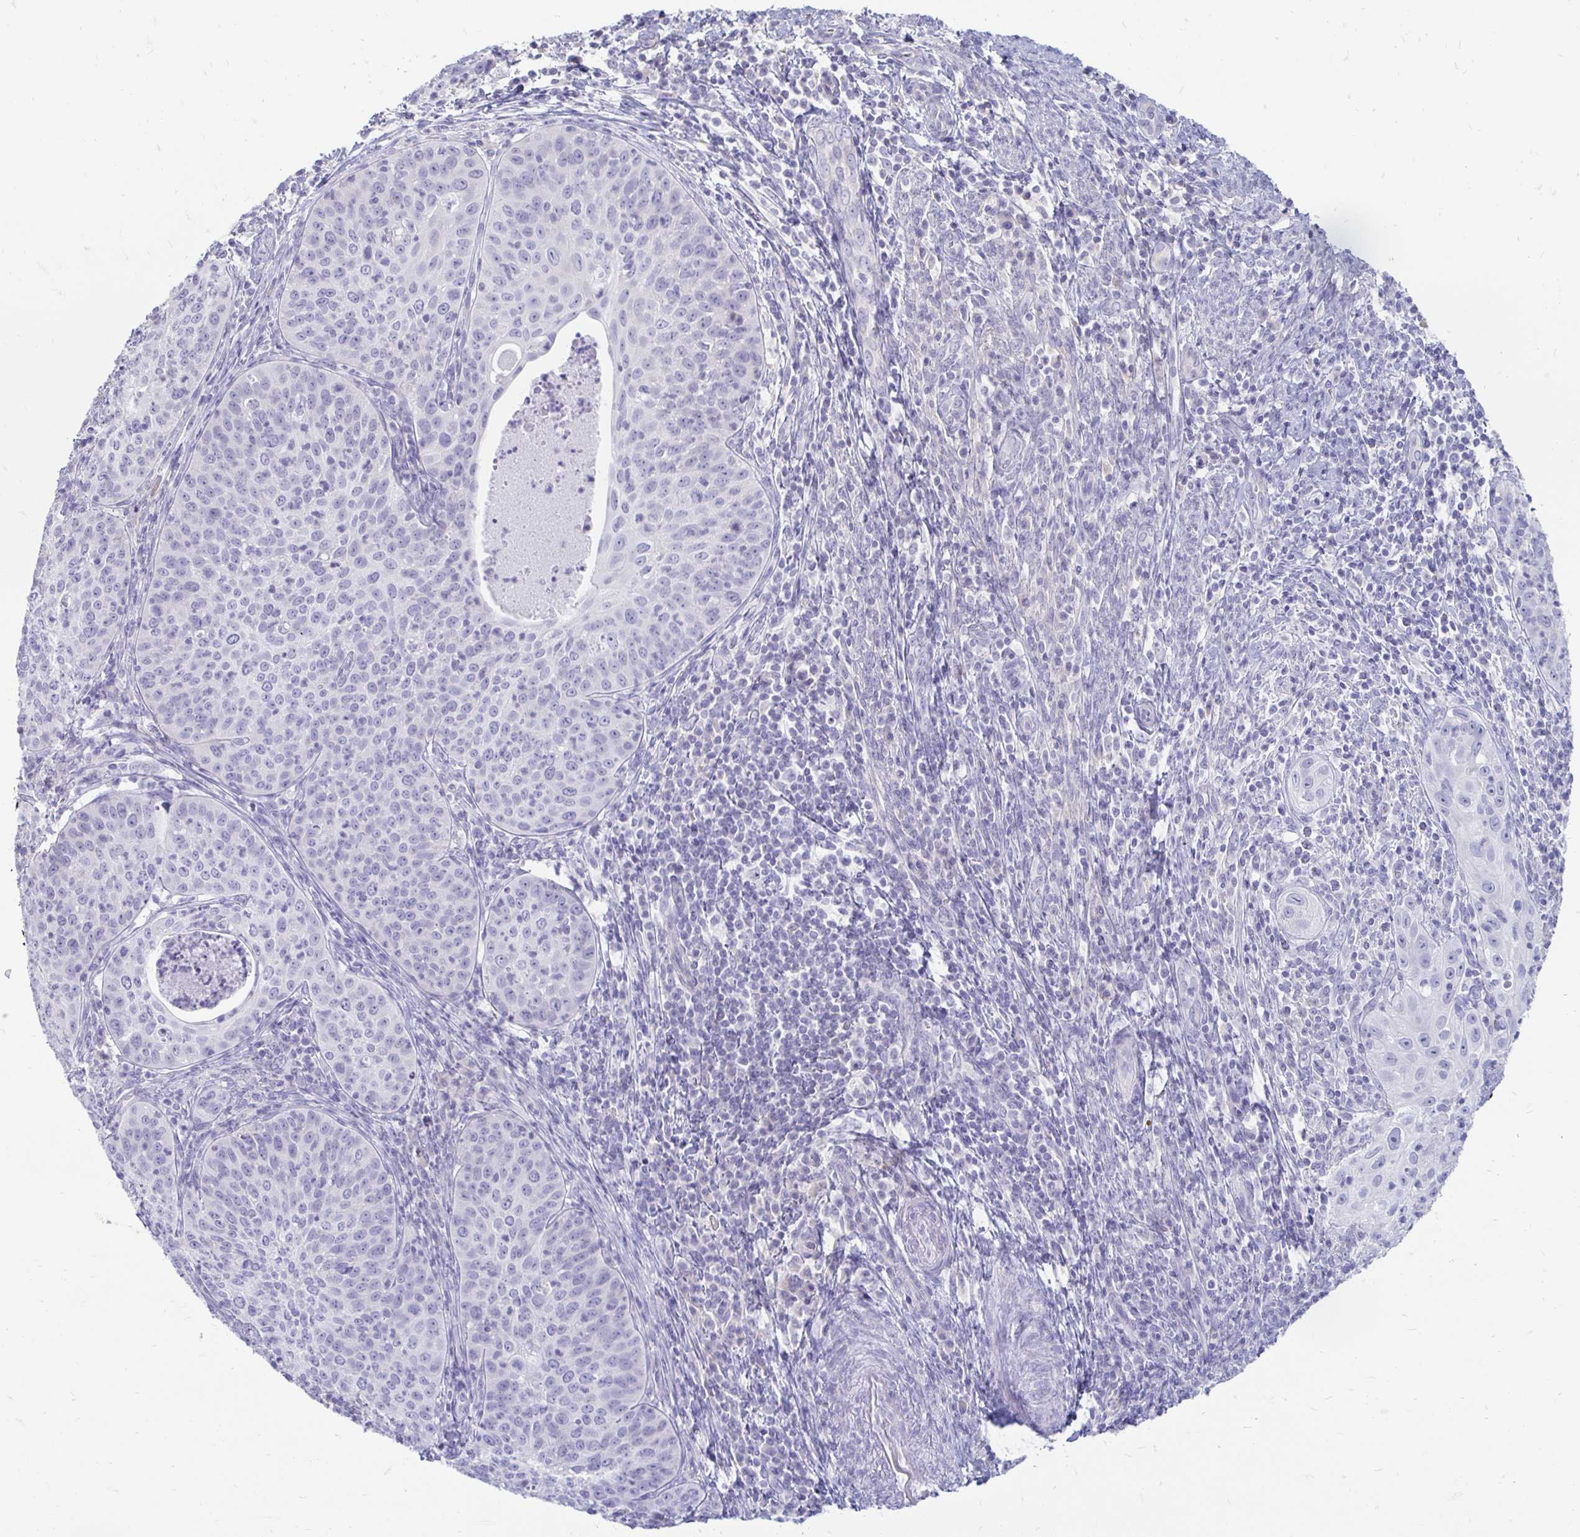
{"staining": {"intensity": "negative", "quantity": "none", "location": "none"}, "tissue": "cervical cancer", "cell_type": "Tumor cells", "image_type": "cancer", "snomed": [{"axis": "morphology", "description": "Squamous cell carcinoma, NOS"}, {"axis": "topography", "description": "Cervix"}], "caption": "Immunohistochemical staining of human cervical squamous cell carcinoma reveals no significant positivity in tumor cells. (Brightfield microscopy of DAB (3,3'-diaminobenzidine) IHC at high magnification).", "gene": "PEG10", "patient": {"sex": "female", "age": 30}}